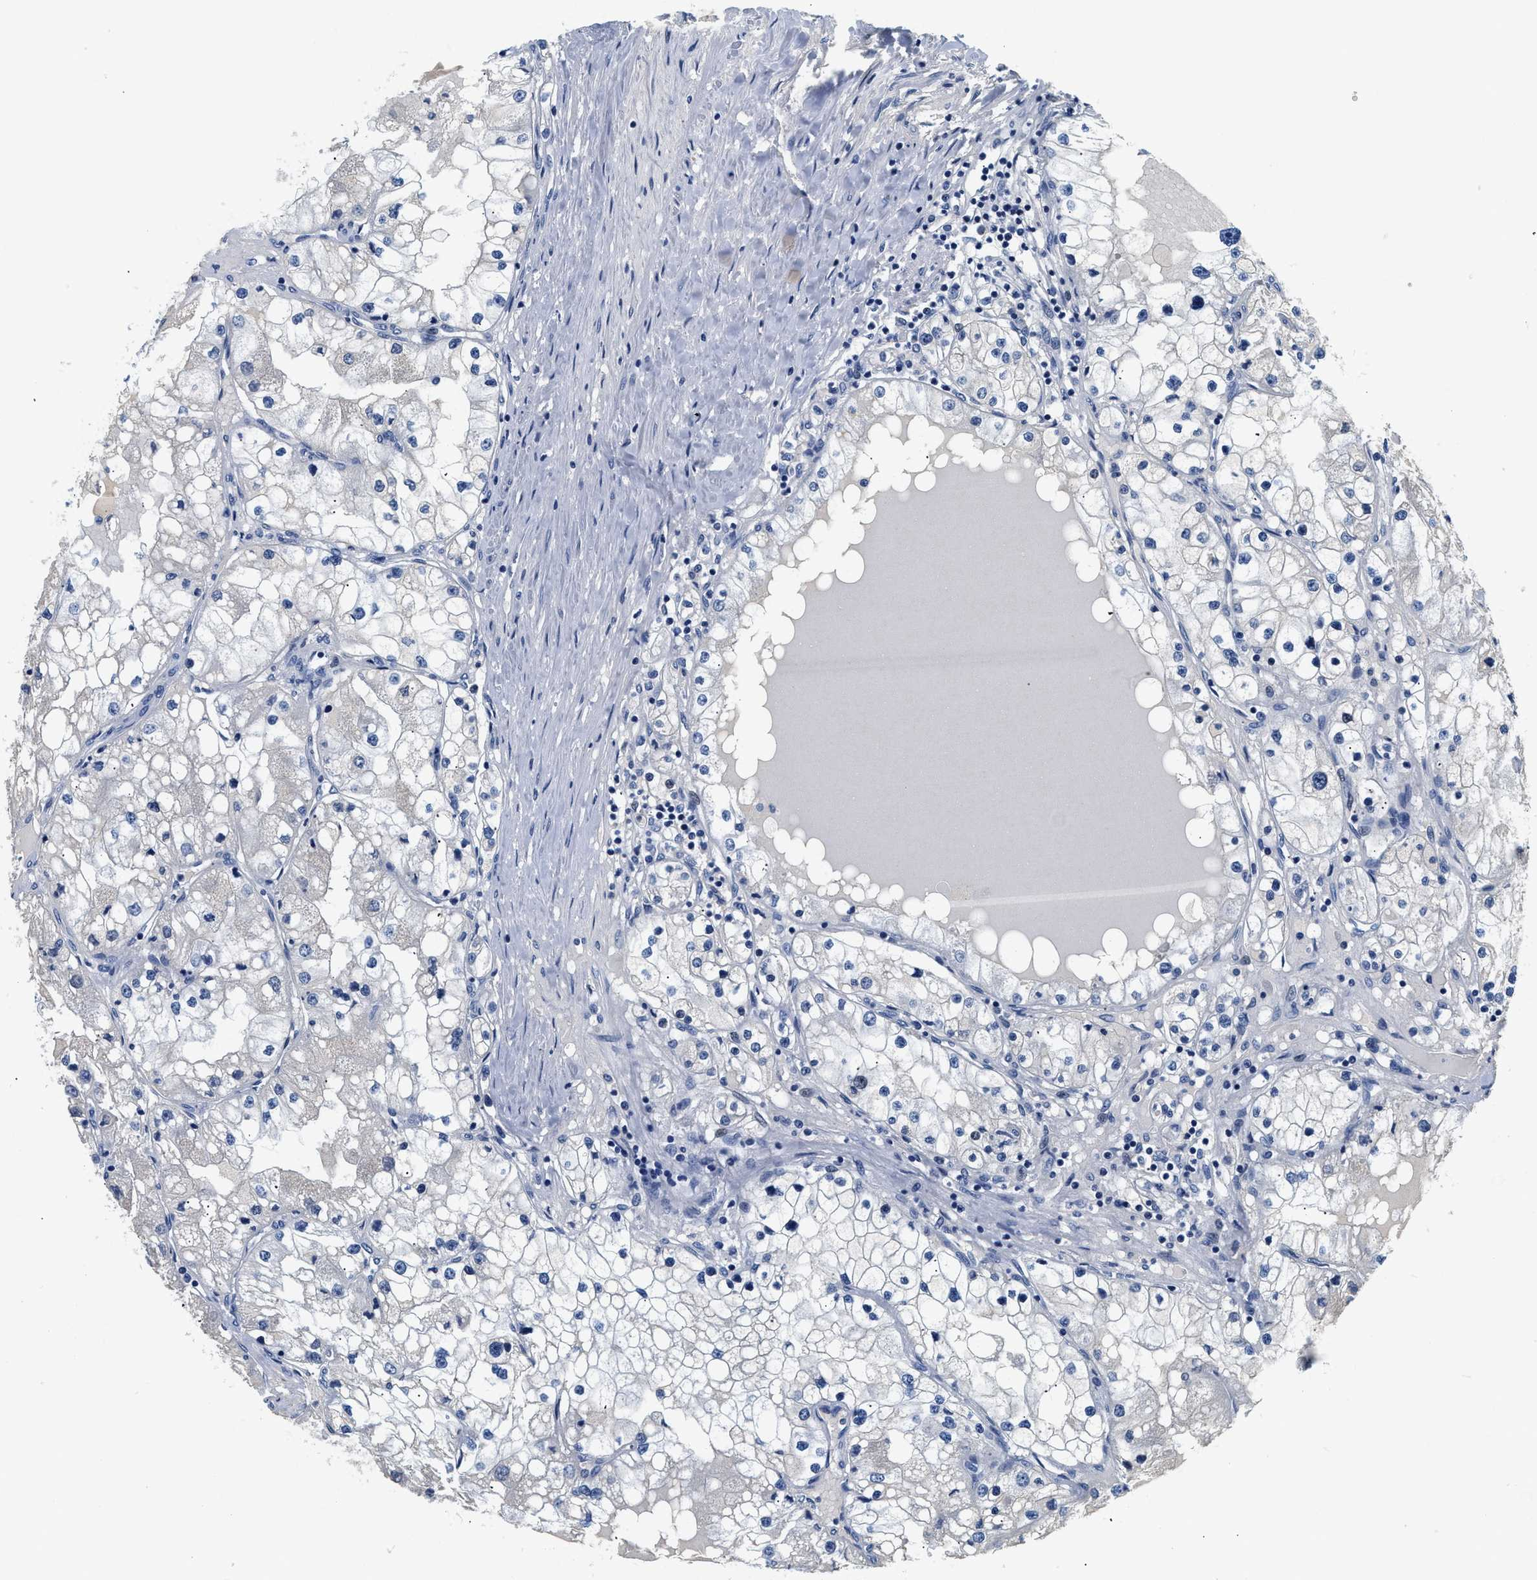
{"staining": {"intensity": "negative", "quantity": "none", "location": "none"}, "tissue": "renal cancer", "cell_type": "Tumor cells", "image_type": "cancer", "snomed": [{"axis": "morphology", "description": "Adenocarcinoma, NOS"}, {"axis": "topography", "description": "Kidney"}], "caption": "Adenocarcinoma (renal) stained for a protein using IHC demonstrates no expression tumor cells.", "gene": "PCK2", "patient": {"sex": "male", "age": 68}}